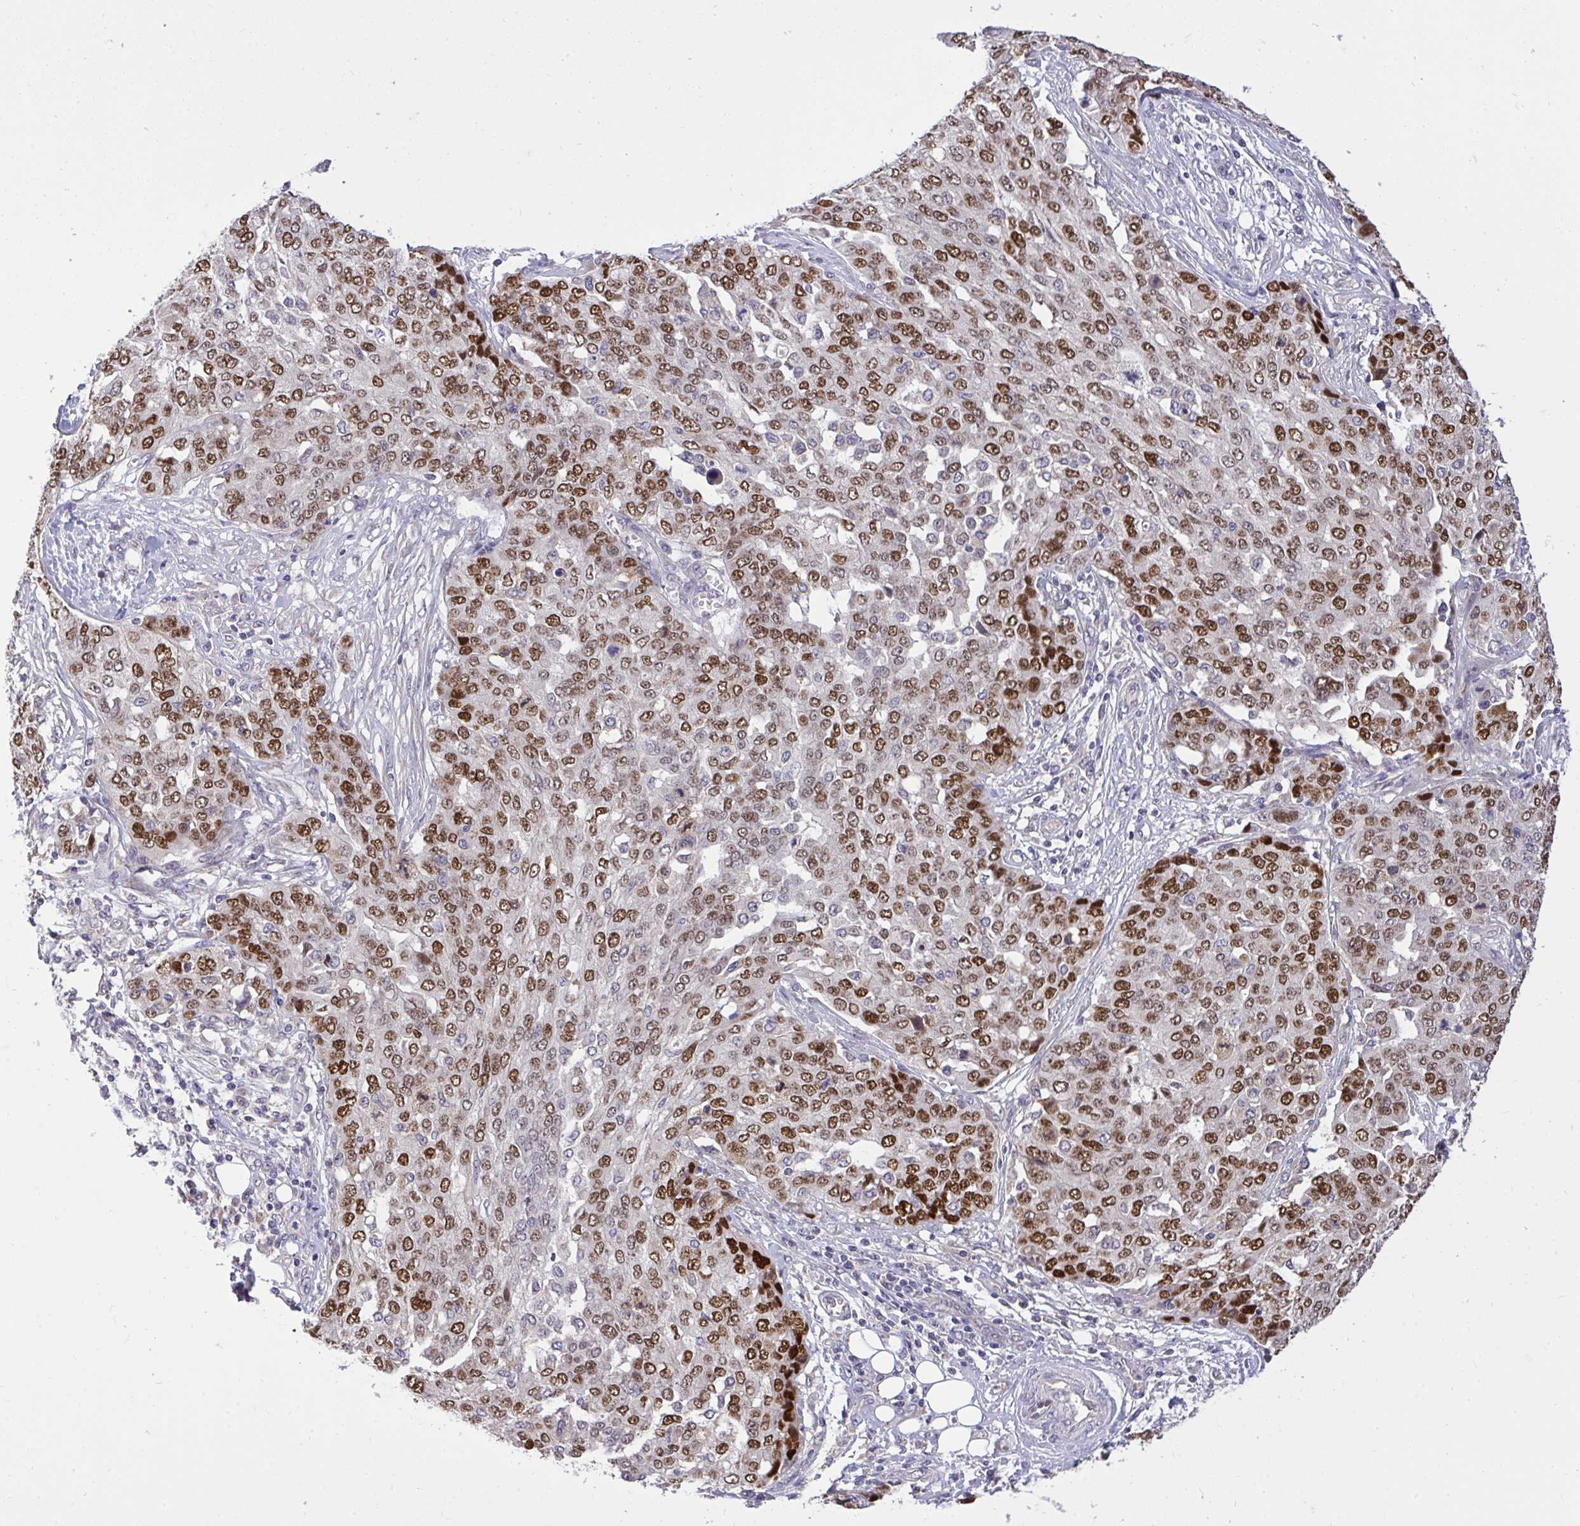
{"staining": {"intensity": "strong", "quantity": "25%-75%", "location": "nuclear"}, "tissue": "ovarian cancer", "cell_type": "Tumor cells", "image_type": "cancer", "snomed": [{"axis": "morphology", "description": "Cystadenocarcinoma, serous, NOS"}, {"axis": "topography", "description": "Soft tissue"}, {"axis": "topography", "description": "Ovary"}], "caption": "Protein expression analysis of human ovarian cancer reveals strong nuclear positivity in about 25%-75% of tumor cells. Nuclei are stained in blue.", "gene": "C19orf54", "patient": {"sex": "female", "age": 57}}